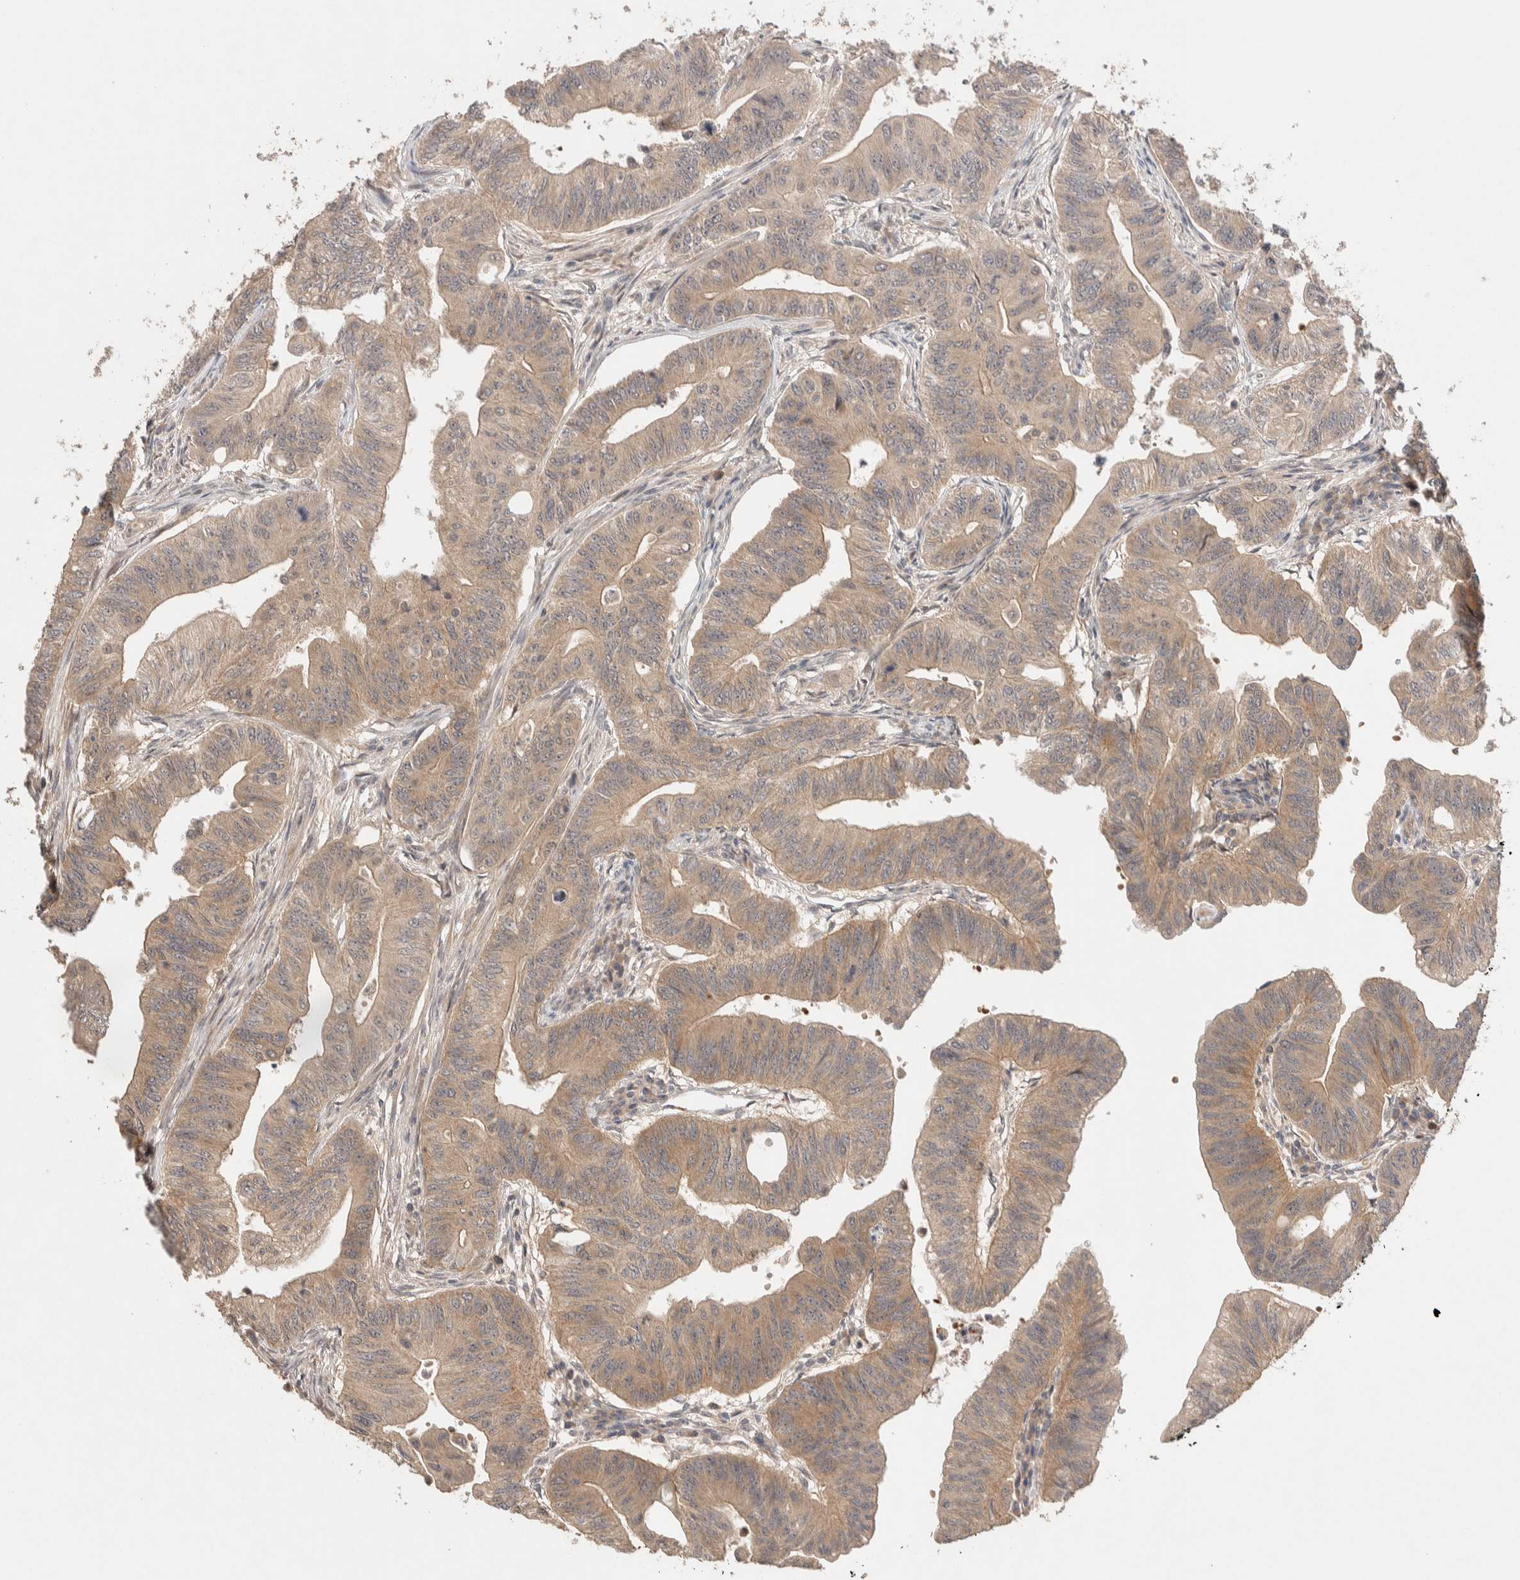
{"staining": {"intensity": "weak", "quantity": ">75%", "location": "cytoplasmic/membranous"}, "tissue": "colorectal cancer", "cell_type": "Tumor cells", "image_type": "cancer", "snomed": [{"axis": "morphology", "description": "Adenoma, NOS"}, {"axis": "morphology", "description": "Adenocarcinoma, NOS"}, {"axis": "topography", "description": "Colon"}], "caption": "Immunohistochemical staining of adenoma (colorectal) shows low levels of weak cytoplasmic/membranous staining in about >75% of tumor cells.", "gene": "CASK", "patient": {"sex": "male", "age": 79}}